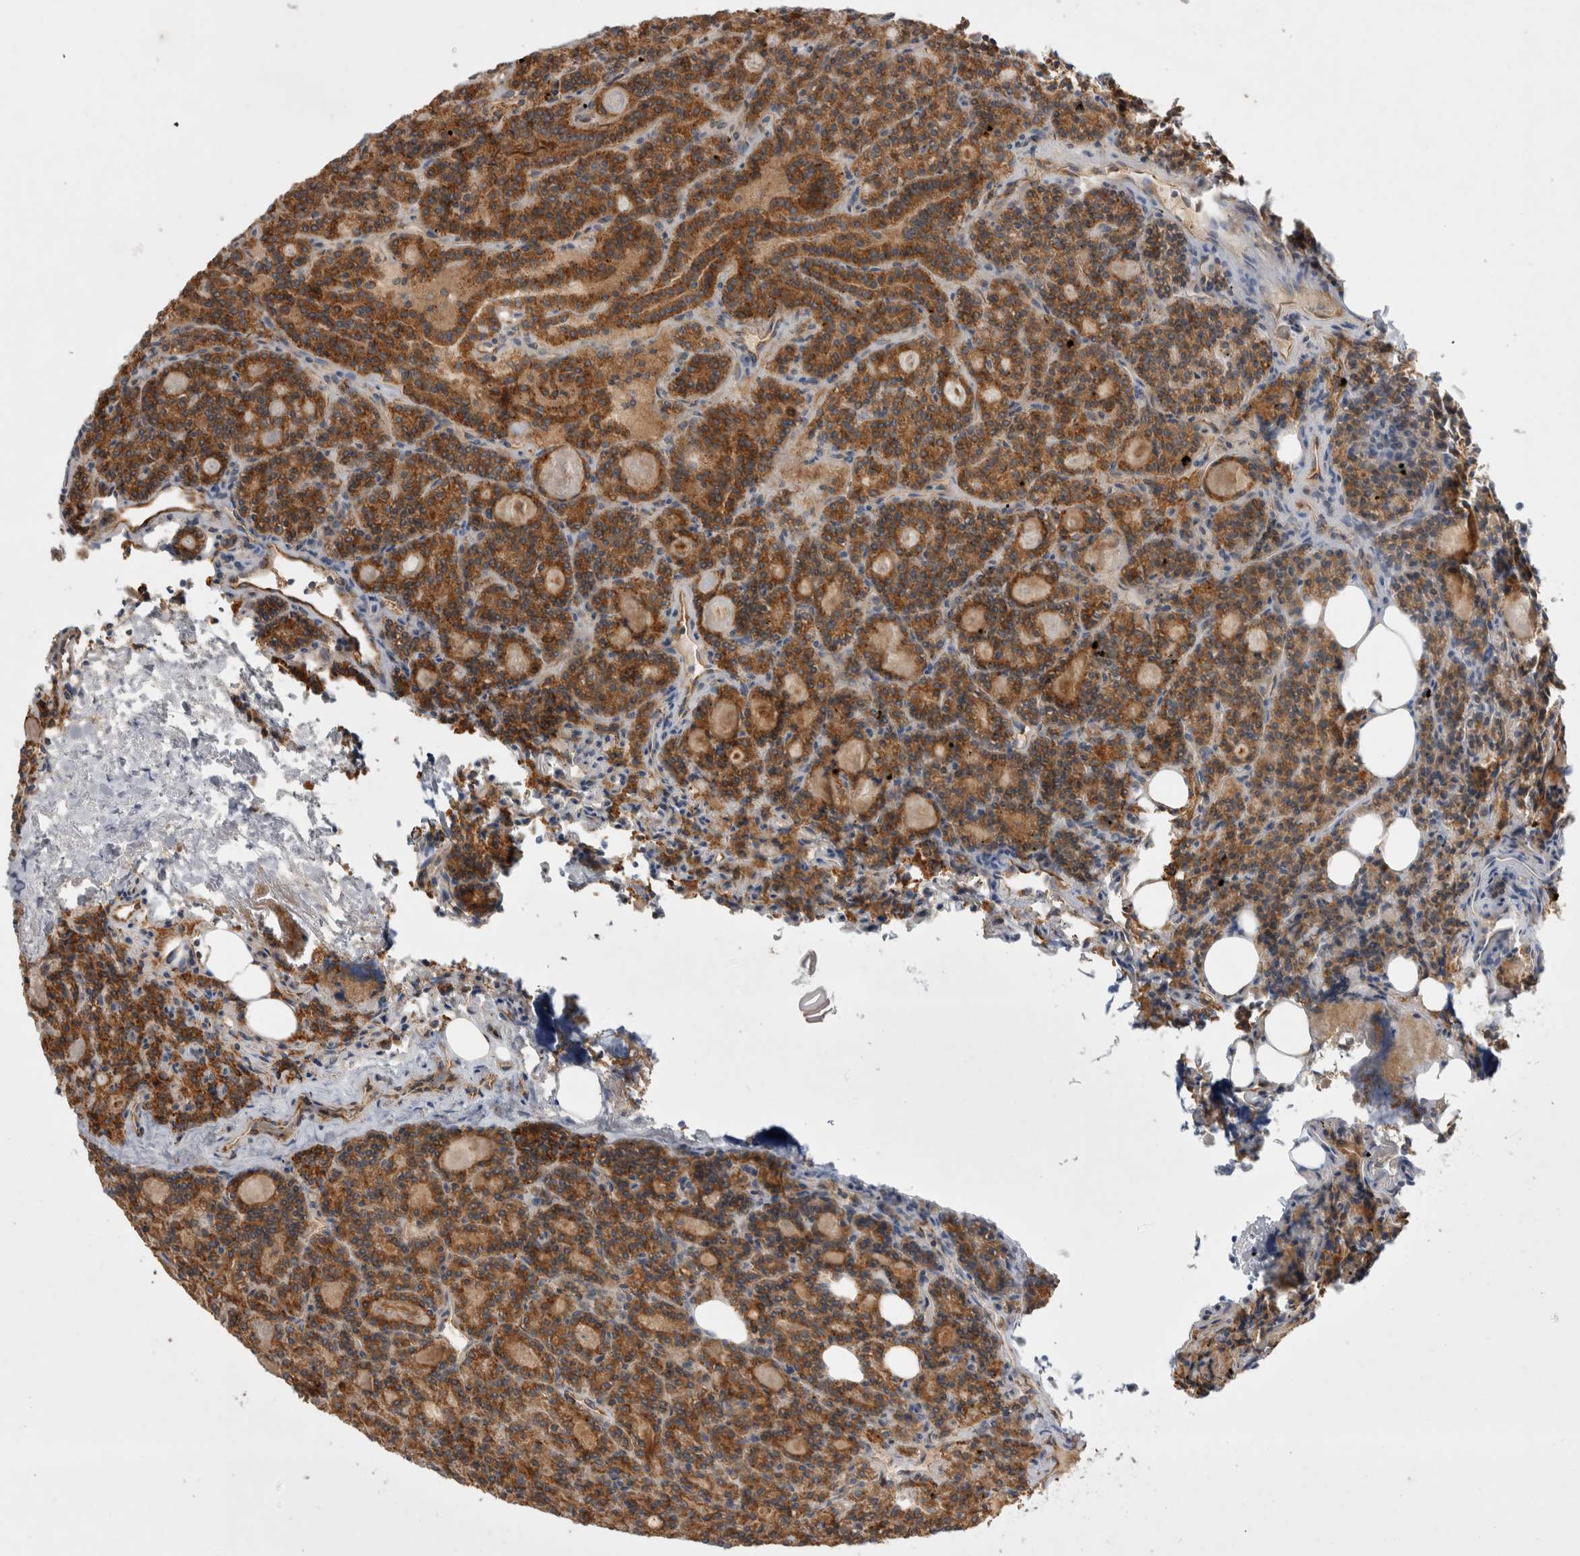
{"staining": {"intensity": "moderate", "quantity": ">75%", "location": "cytoplasmic/membranous"}, "tissue": "parathyroid gland", "cell_type": "Glandular cells", "image_type": "normal", "snomed": [{"axis": "morphology", "description": "Normal tissue, NOS"}, {"axis": "morphology", "description": "Adenoma, NOS"}, {"axis": "topography", "description": "Parathyroid gland"}], "caption": "Normal parathyroid gland exhibits moderate cytoplasmic/membranous staining in approximately >75% of glandular cells, visualized by immunohistochemistry.", "gene": "PDCD10", "patient": {"sex": "female", "age": 57}}